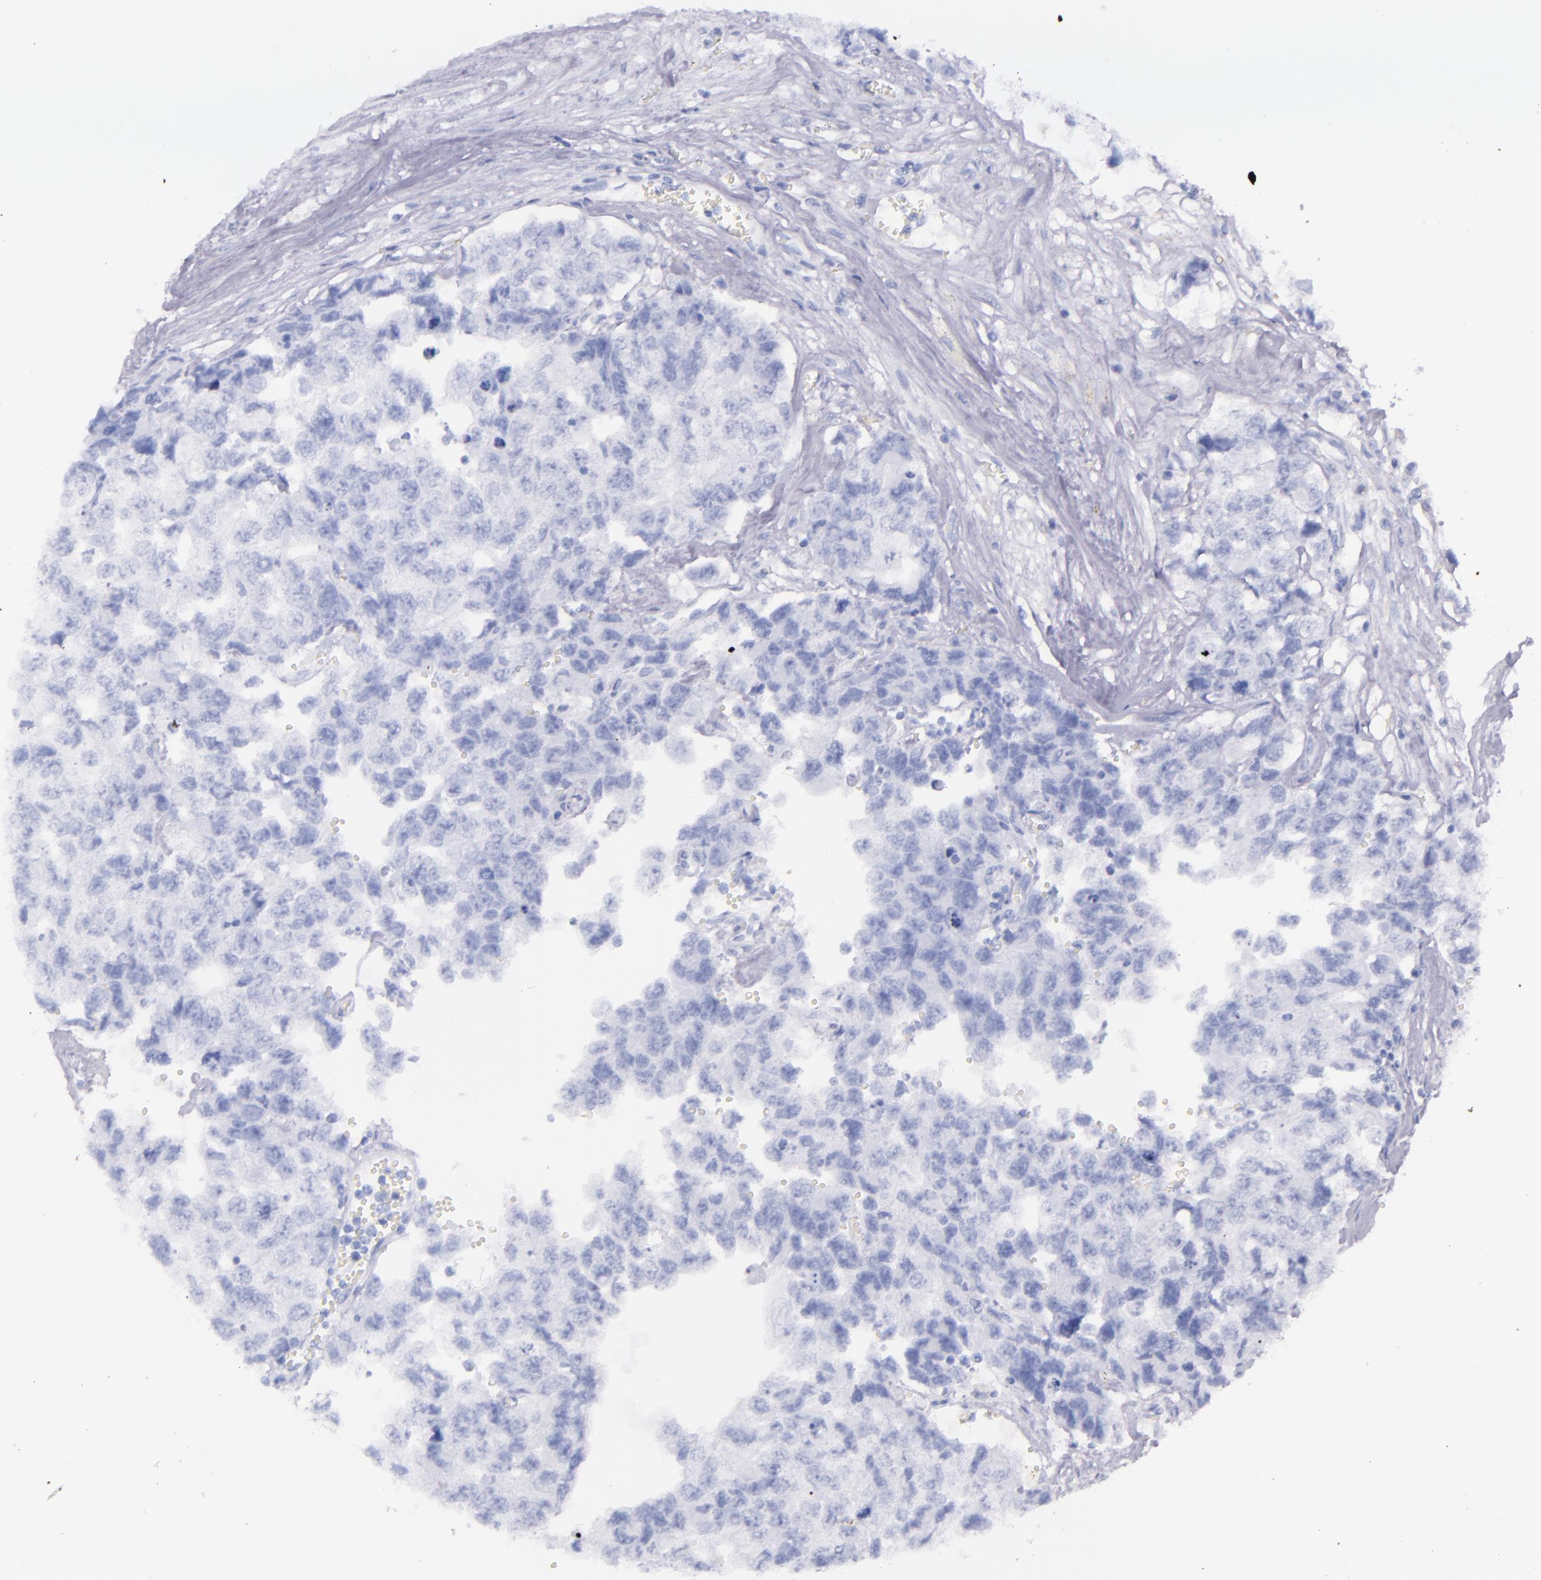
{"staining": {"intensity": "negative", "quantity": "none", "location": "none"}, "tissue": "testis cancer", "cell_type": "Tumor cells", "image_type": "cancer", "snomed": [{"axis": "morphology", "description": "Carcinoma, Embryonal, NOS"}, {"axis": "topography", "description": "Testis"}], "caption": "The photomicrograph shows no staining of tumor cells in testis cancer (embryonal carcinoma). (Brightfield microscopy of DAB IHC at high magnification).", "gene": "SFTPB", "patient": {"sex": "male", "age": 31}}